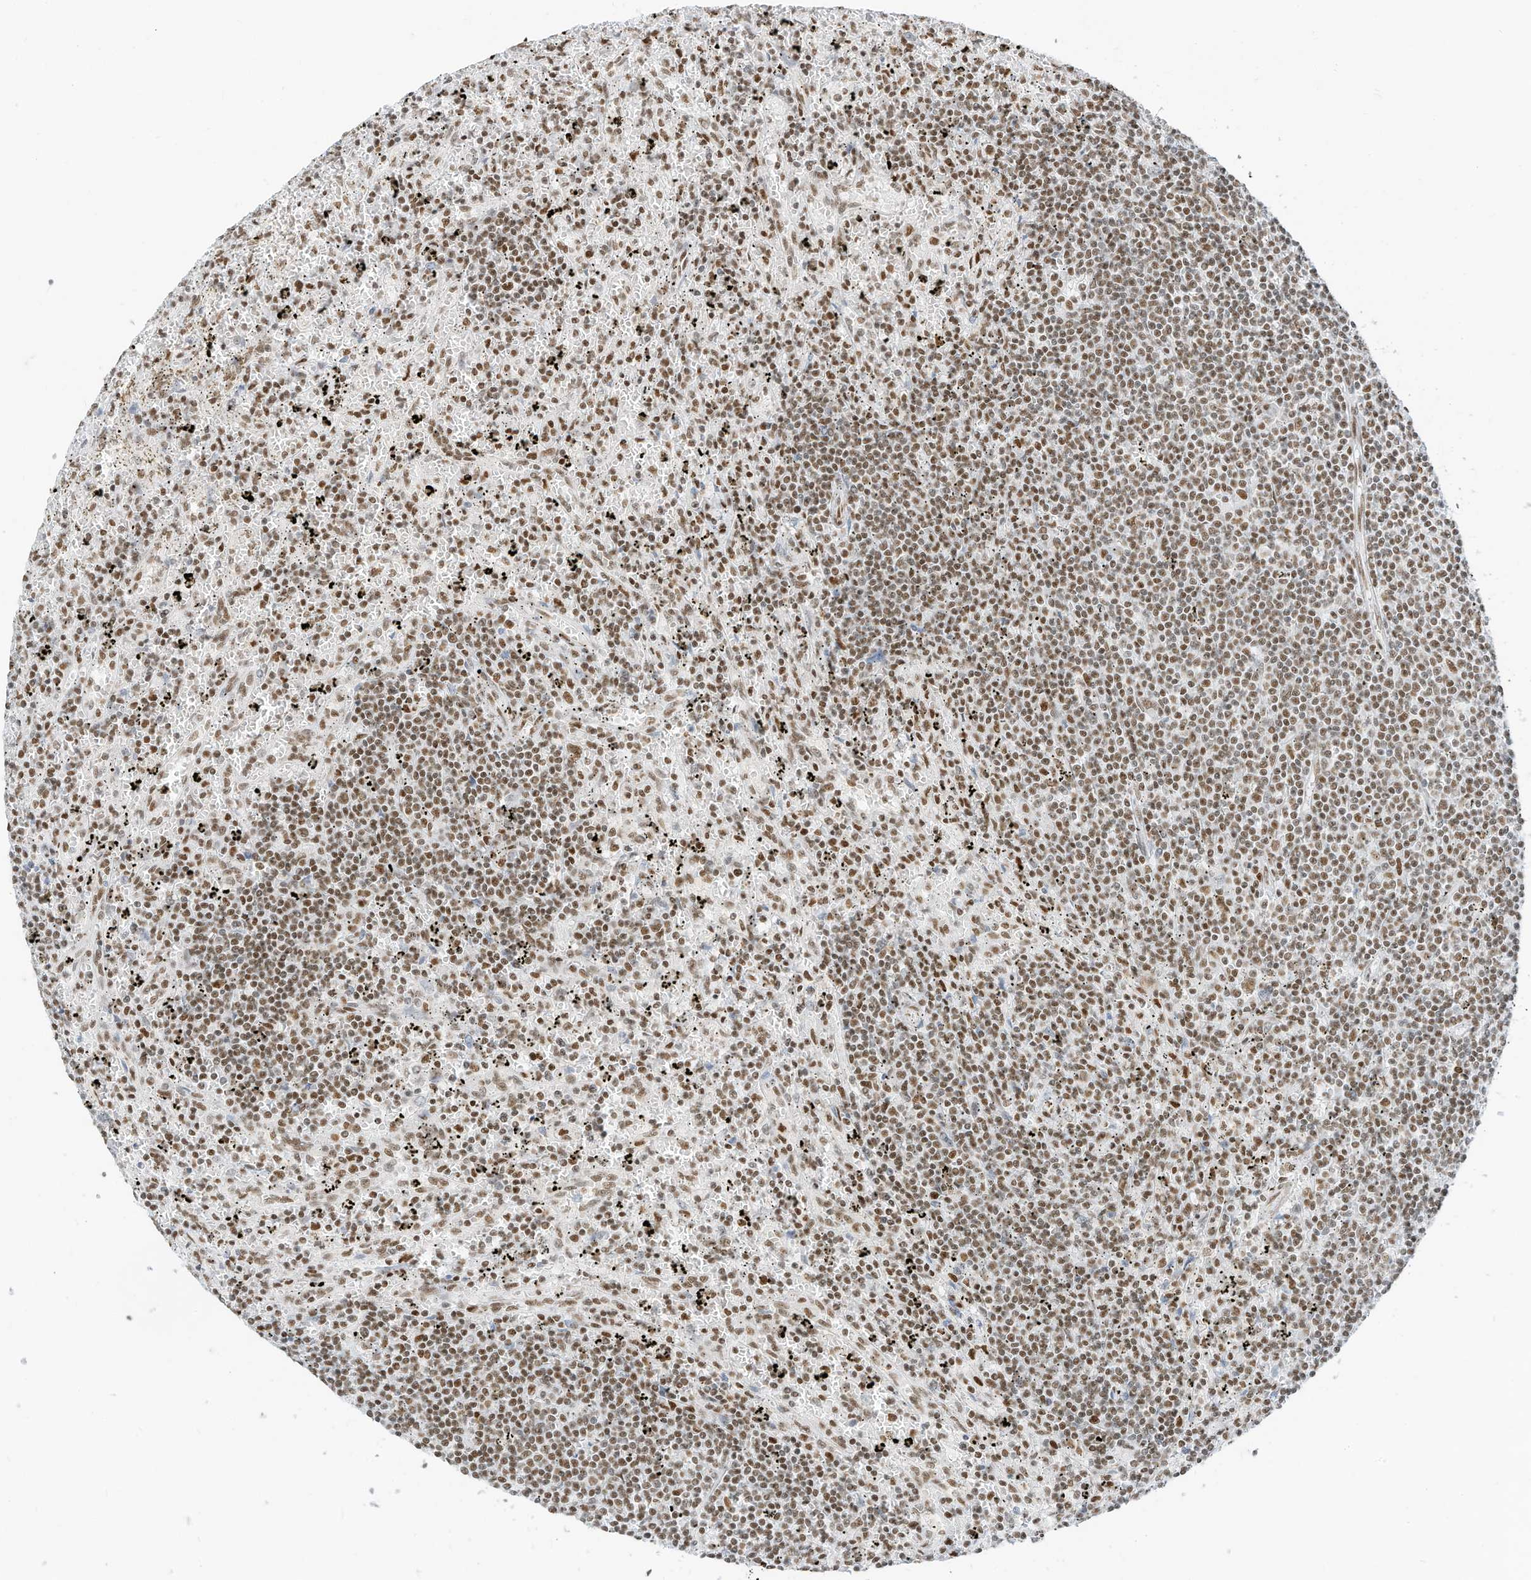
{"staining": {"intensity": "moderate", "quantity": ">75%", "location": "nuclear"}, "tissue": "lymphoma", "cell_type": "Tumor cells", "image_type": "cancer", "snomed": [{"axis": "morphology", "description": "Malignant lymphoma, non-Hodgkin's type, Low grade"}, {"axis": "topography", "description": "Spleen"}], "caption": "Protein expression analysis of human lymphoma reveals moderate nuclear staining in about >75% of tumor cells.", "gene": "SMARCA2", "patient": {"sex": "male", "age": 76}}